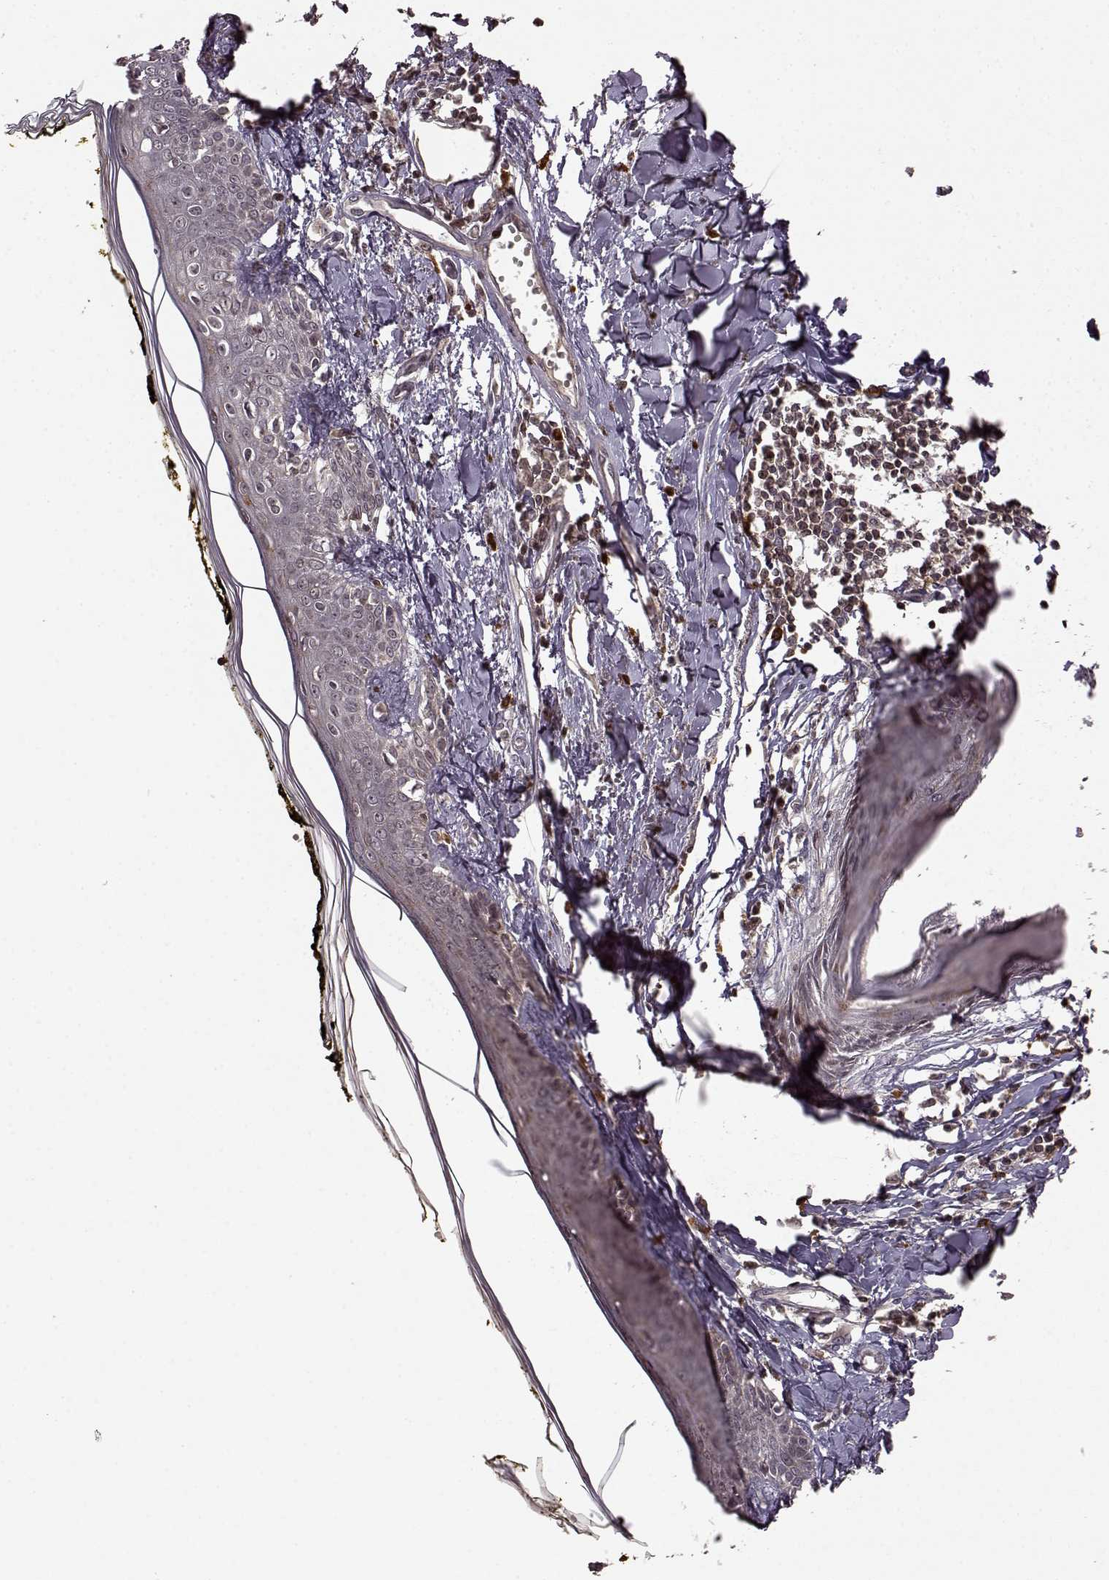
{"staining": {"intensity": "negative", "quantity": "none", "location": "none"}, "tissue": "skin", "cell_type": "Fibroblasts", "image_type": "normal", "snomed": [{"axis": "morphology", "description": "Normal tissue, NOS"}, {"axis": "topography", "description": "Skin"}], "caption": "Protein analysis of benign skin displays no significant staining in fibroblasts. (Immunohistochemistry, brightfield microscopy, high magnification).", "gene": "TRMU", "patient": {"sex": "male", "age": 76}}